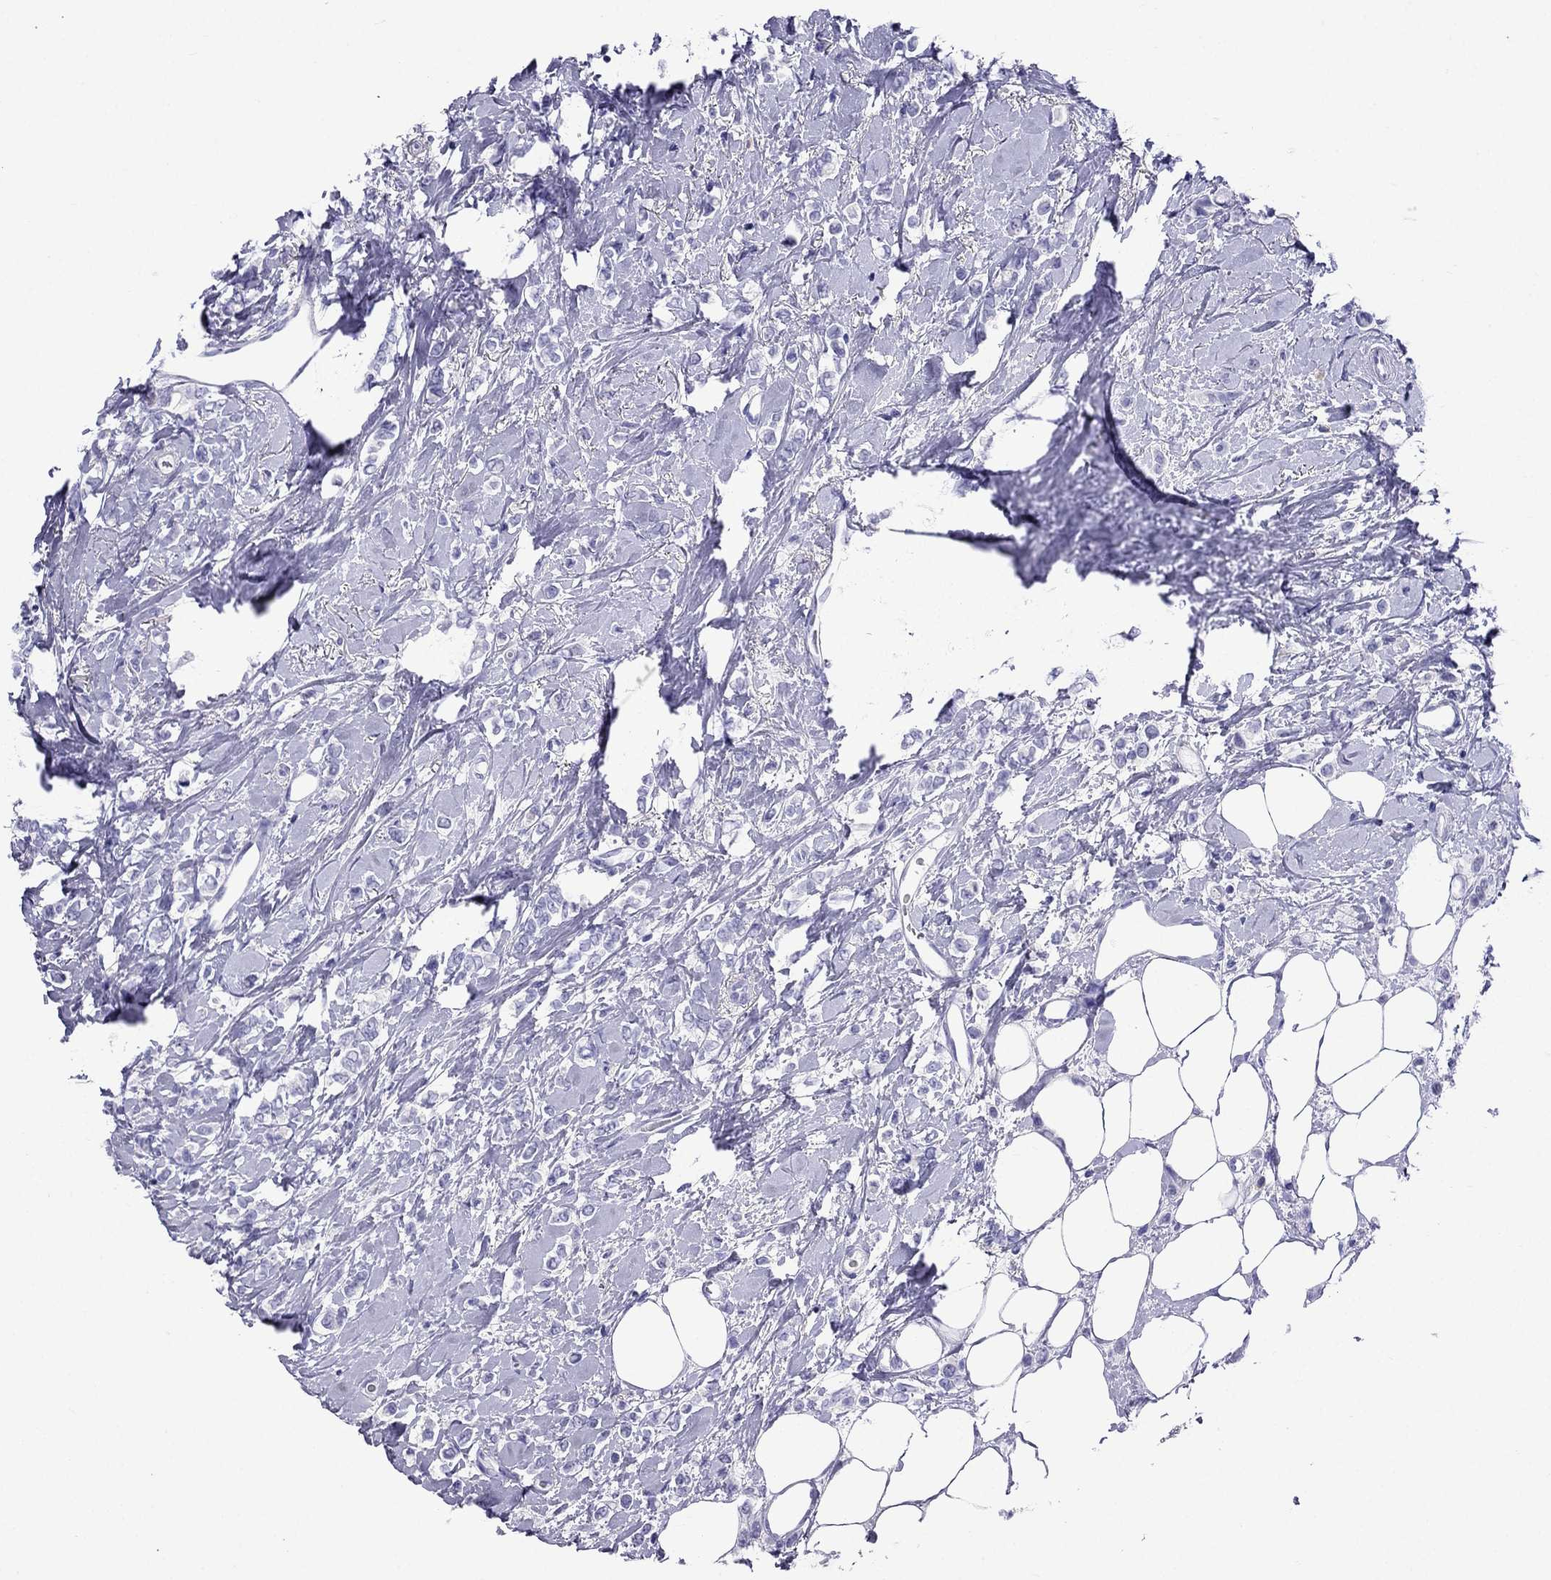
{"staining": {"intensity": "negative", "quantity": "none", "location": "none"}, "tissue": "breast cancer", "cell_type": "Tumor cells", "image_type": "cancer", "snomed": [{"axis": "morphology", "description": "Lobular carcinoma"}, {"axis": "topography", "description": "Breast"}], "caption": "Immunohistochemistry (IHC) of breast cancer displays no expression in tumor cells.", "gene": "ARR3", "patient": {"sex": "female", "age": 66}}